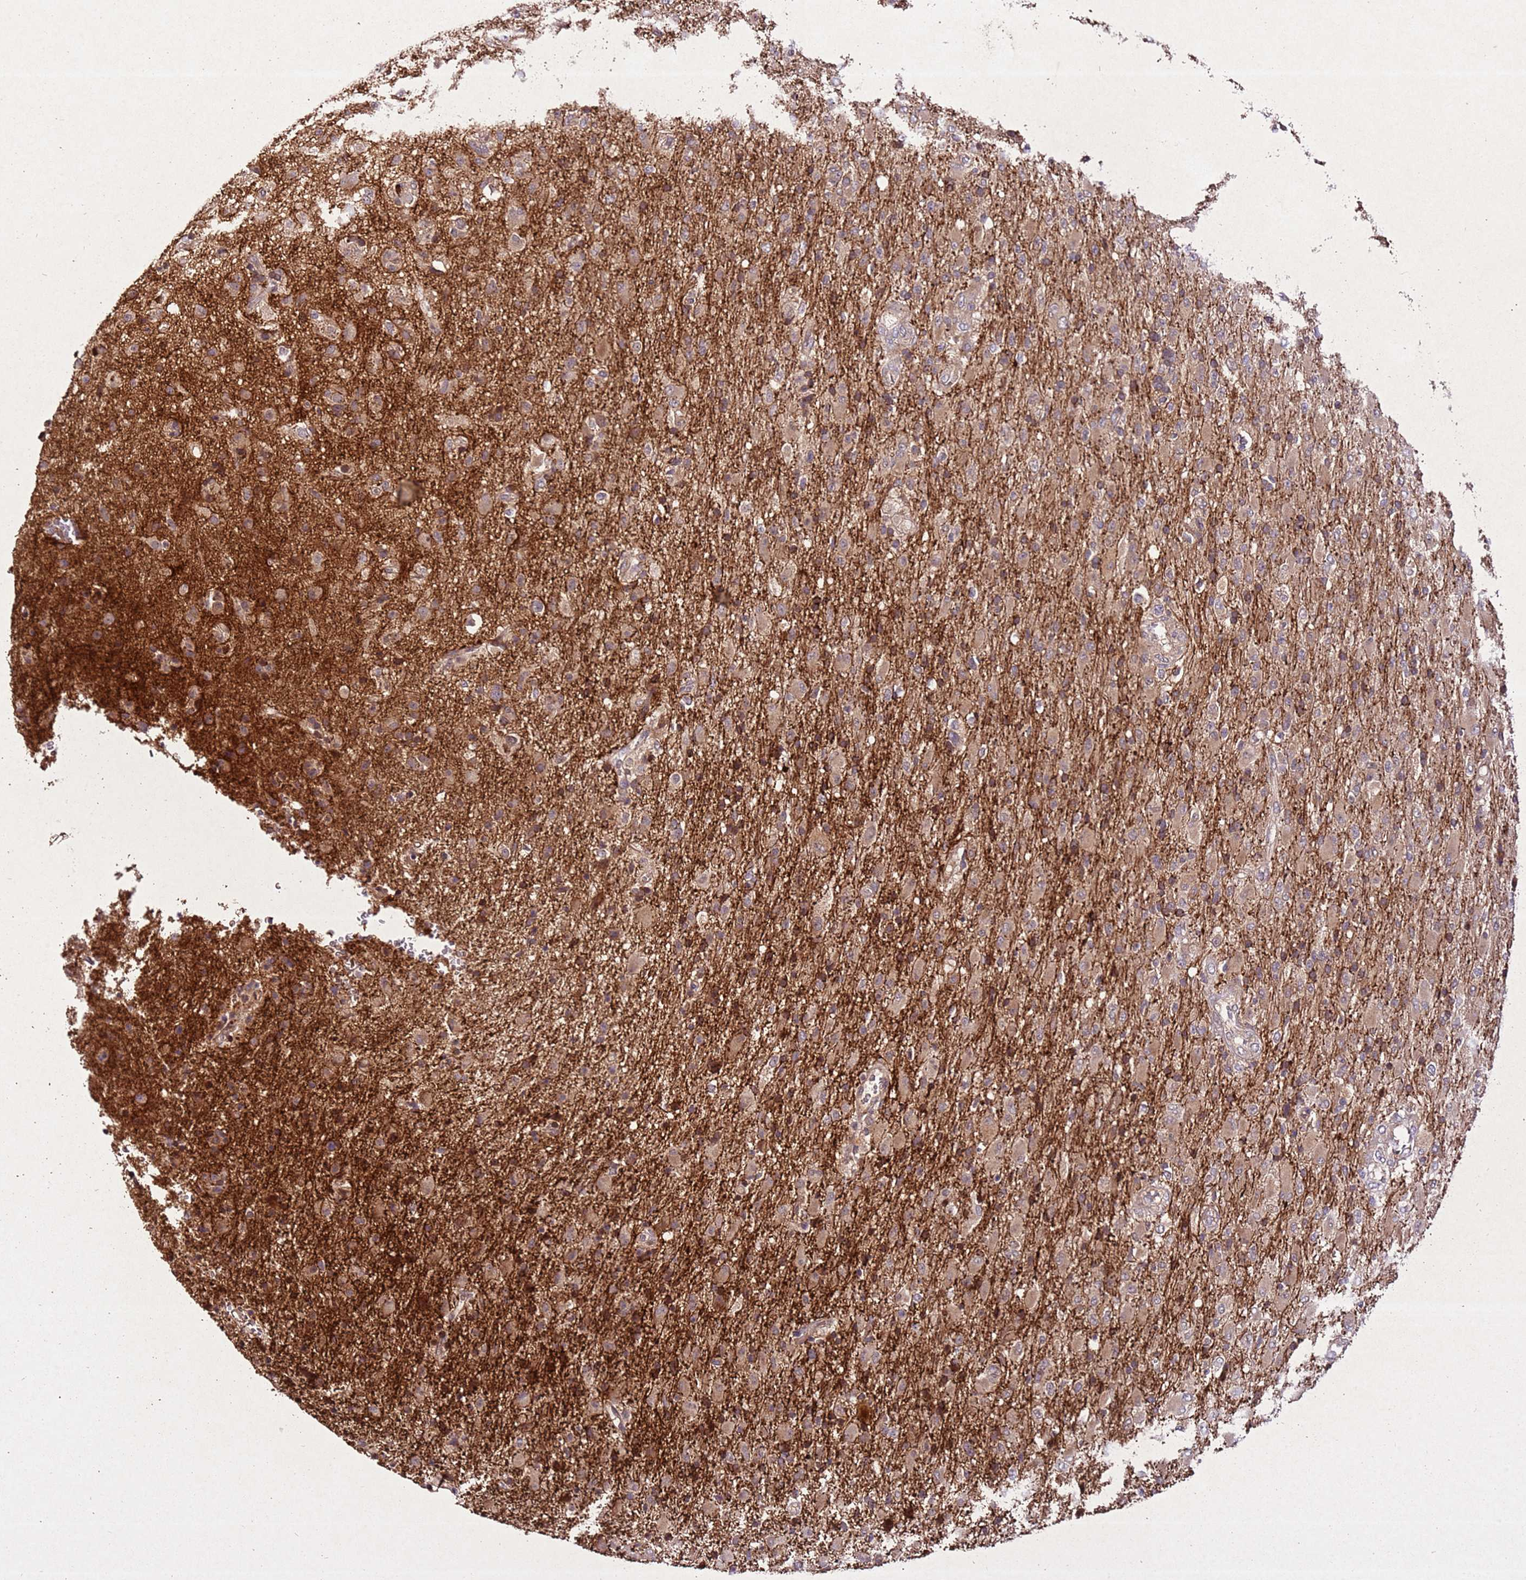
{"staining": {"intensity": "weak", "quantity": "<25%", "location": "cytoplasmic/membranous"}, "tissue": "glioma", "cell_type": "Tumor cells", "image_type": "cancer", "snomed": [{"axis": "morphology", "description": "Glioma, malignant, Low grade"}, {"axis": "topography", "description": "Brain"}], "caption": "The immunohistochemistry photomicrograph has no significant expression in tumor cells of glioma tissue.", "gene": "PTMA", "patient": {"sex": "male", "age": 65}}